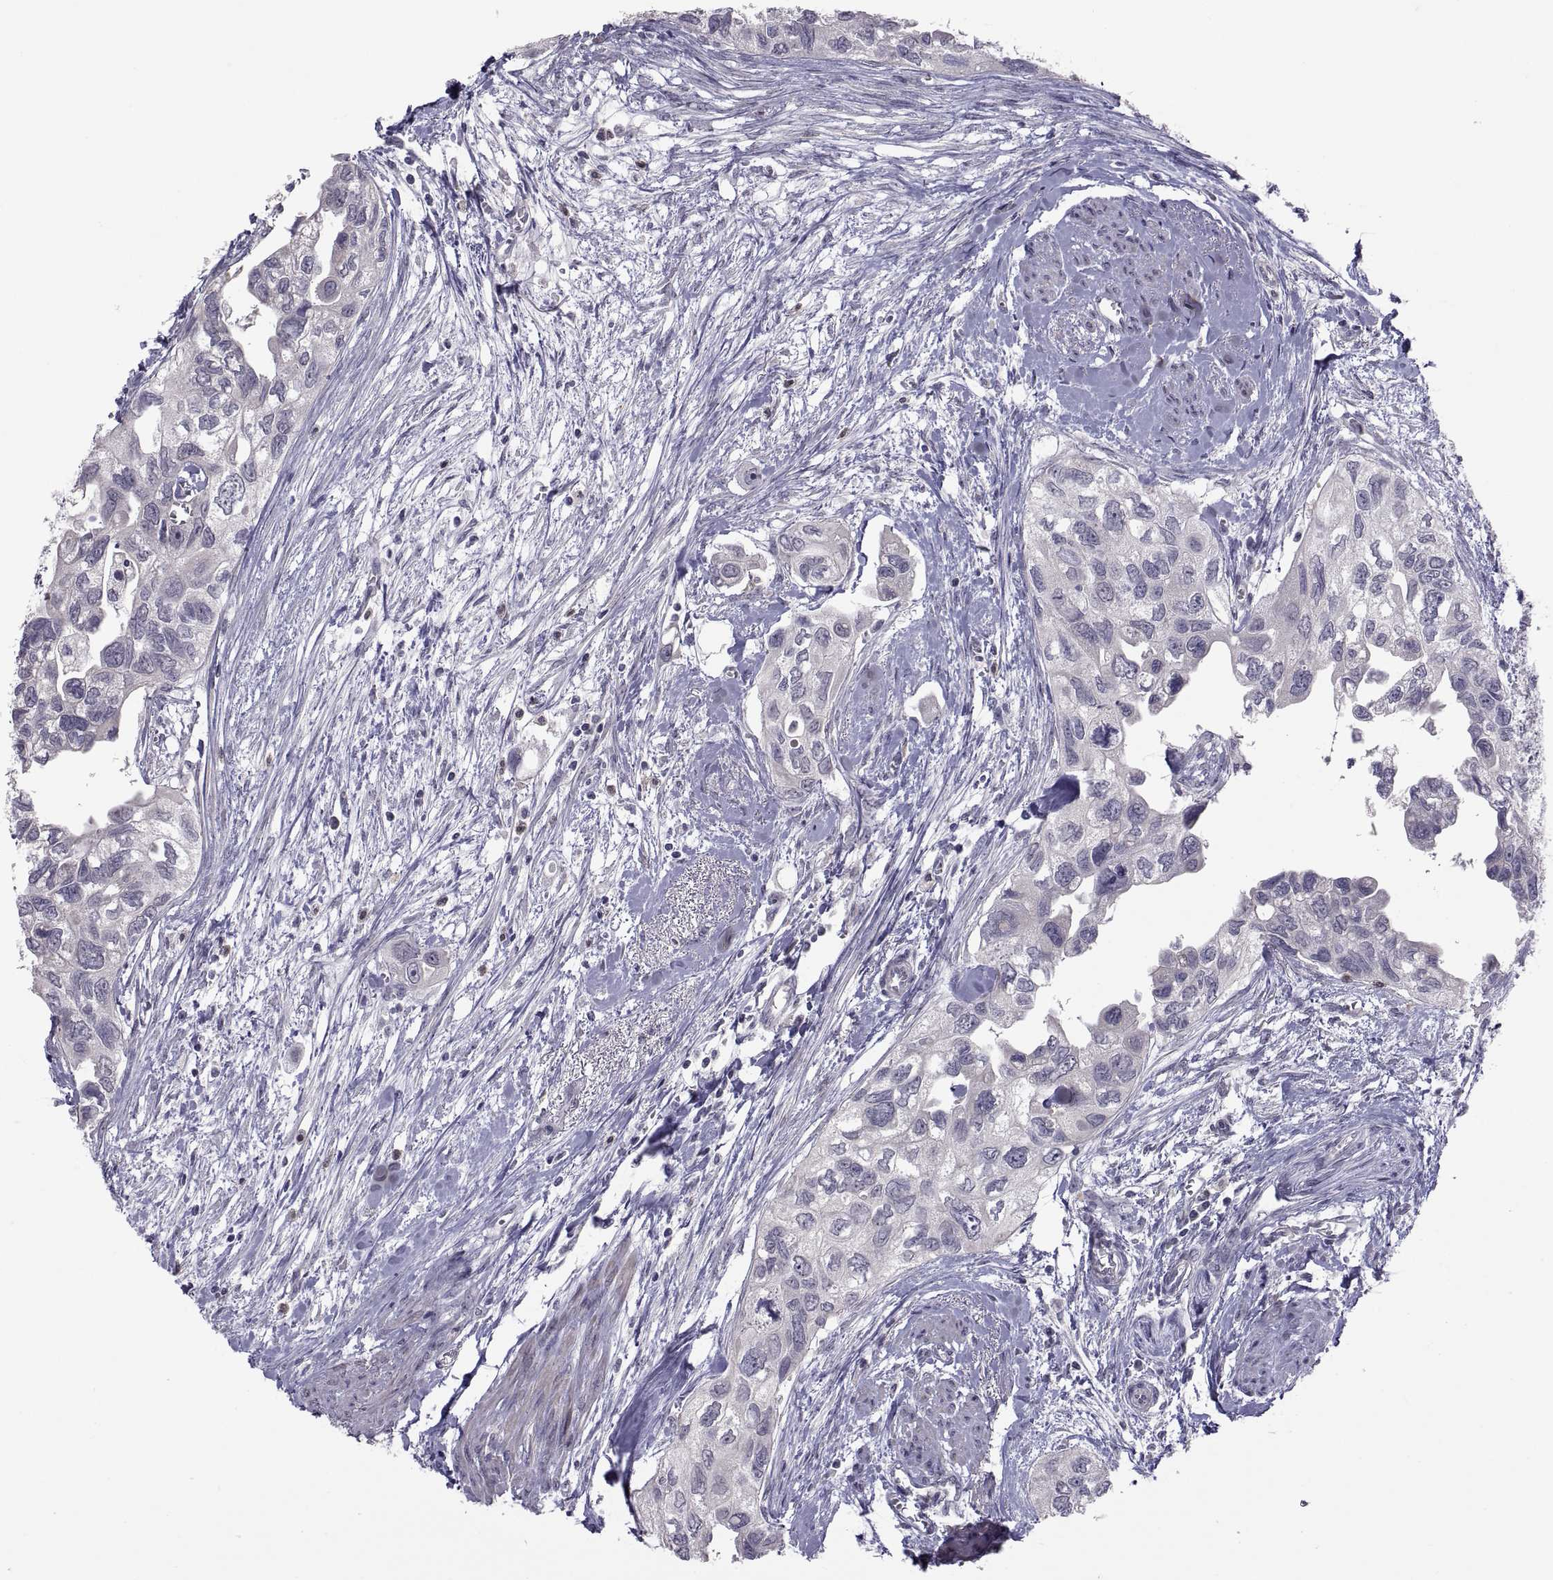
{"staining": {"intensity": "negative", "quantity": "none", "location": "none"}, "tissue": "urothelial cancer", "cell_type": "Tumor cells", "image_type": "cancer", "snomed": [{"axis": "morphology", "description": "Urothelial carcinoma, High grade"}, {"axis": "topography", "description": "Urinary bladder"}], "caption": "Immunohistochemistry (IHC) micrograph of urothelial cancer stained for a protein (brown), which shows no staining in tumor cells.", "gene": "NPTX2", "patient": {"sex": "male", "age": 59}}